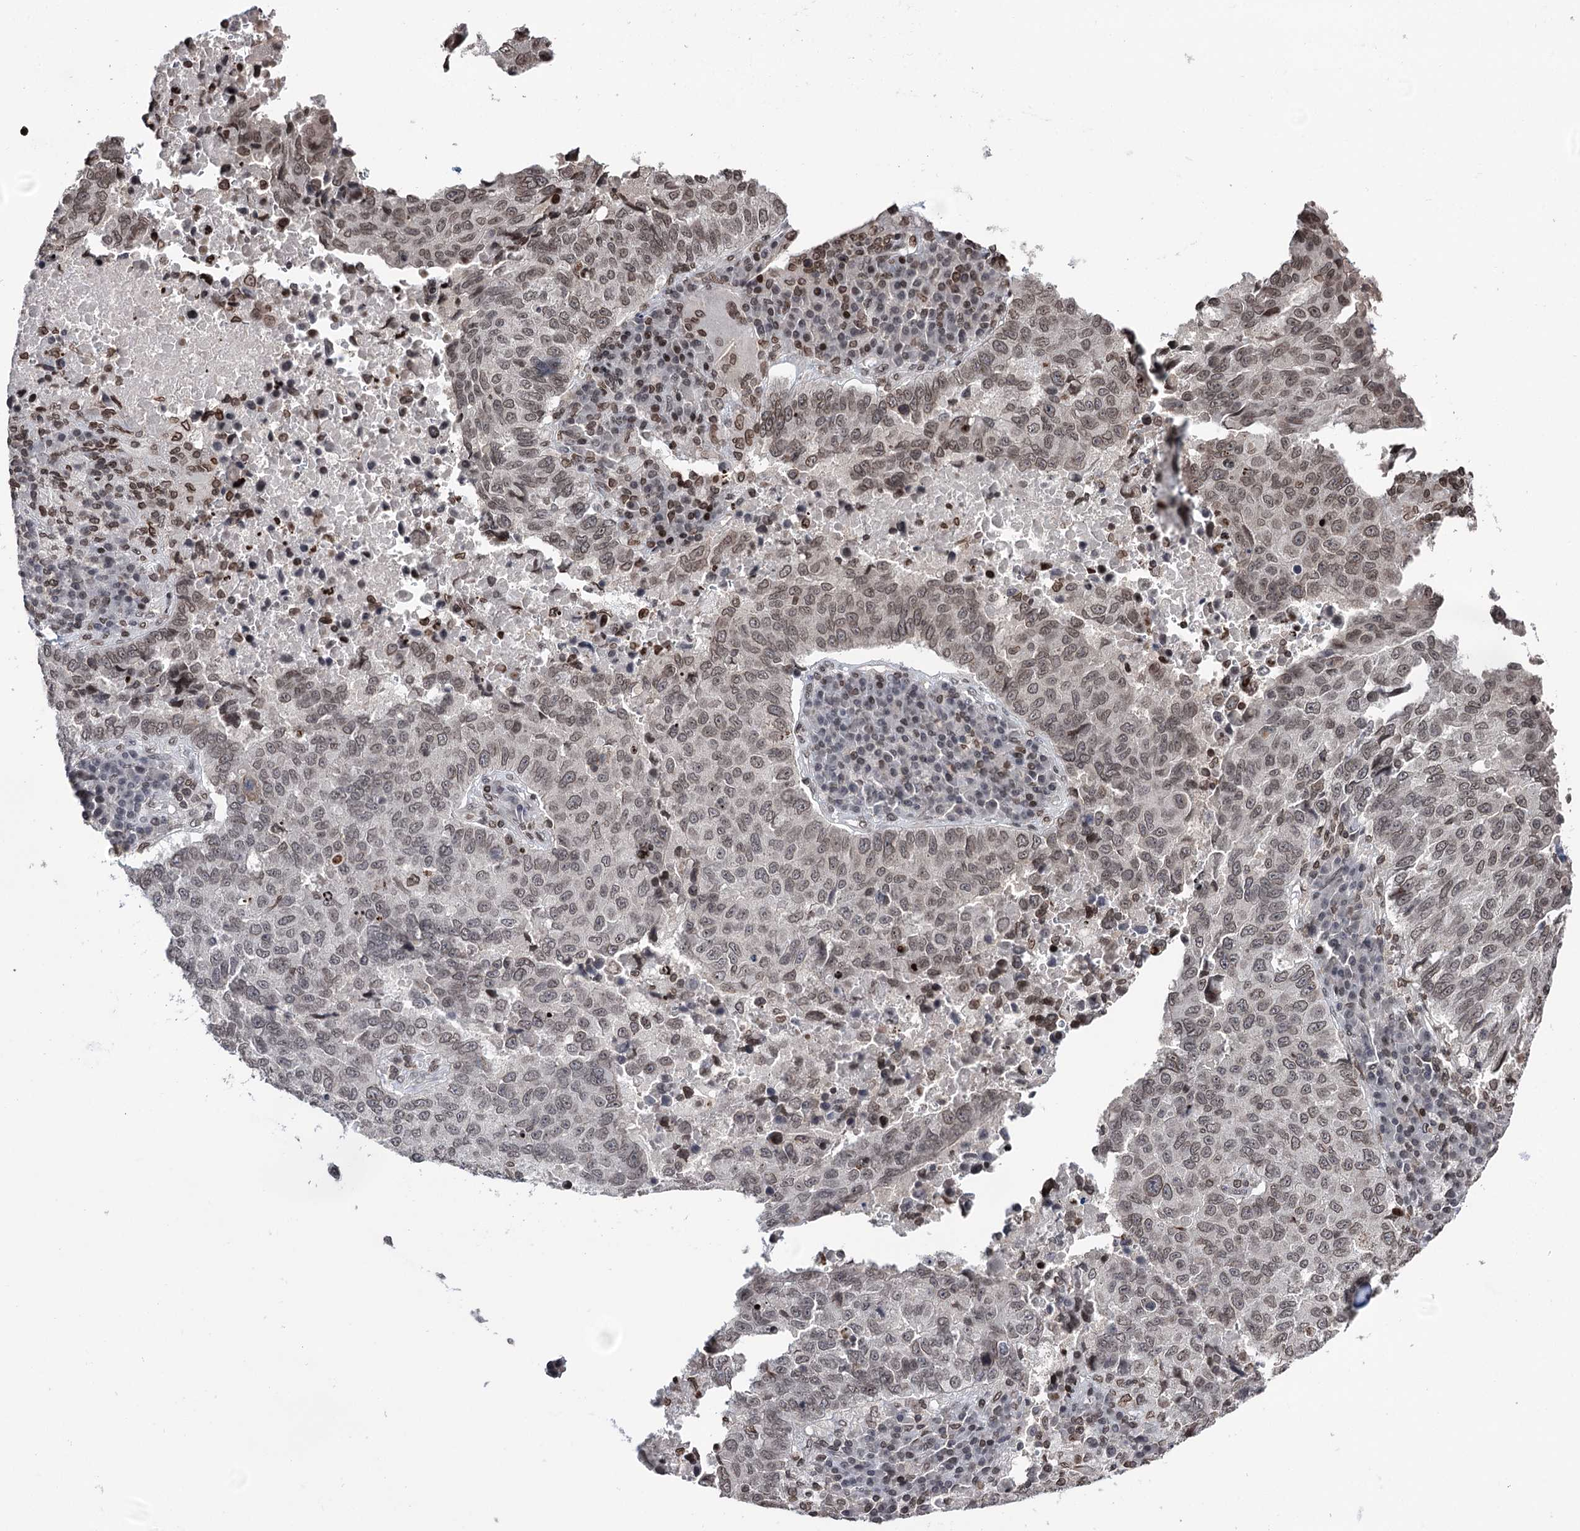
{"staining": {"intensity": "weak", "quantity": ">75%", "location": "nuclear"}, "tissue": "lung cancer", "cell_type": "Tumor cells", "image_type": "cancer", "snomed": [{"axis": "morphology", "description": "Squamous cell carcinoma, NOS"}, {"axis": "topography", "description": "Lung"}], "caption": "Human squamous cell carcinoma (lung) stained for a protein (brown) displays weak nuclear positive expression in approximately >75% of tumor cells.", "gene": "CCDC77", "patient": {"sex": "male", "age": 73}}